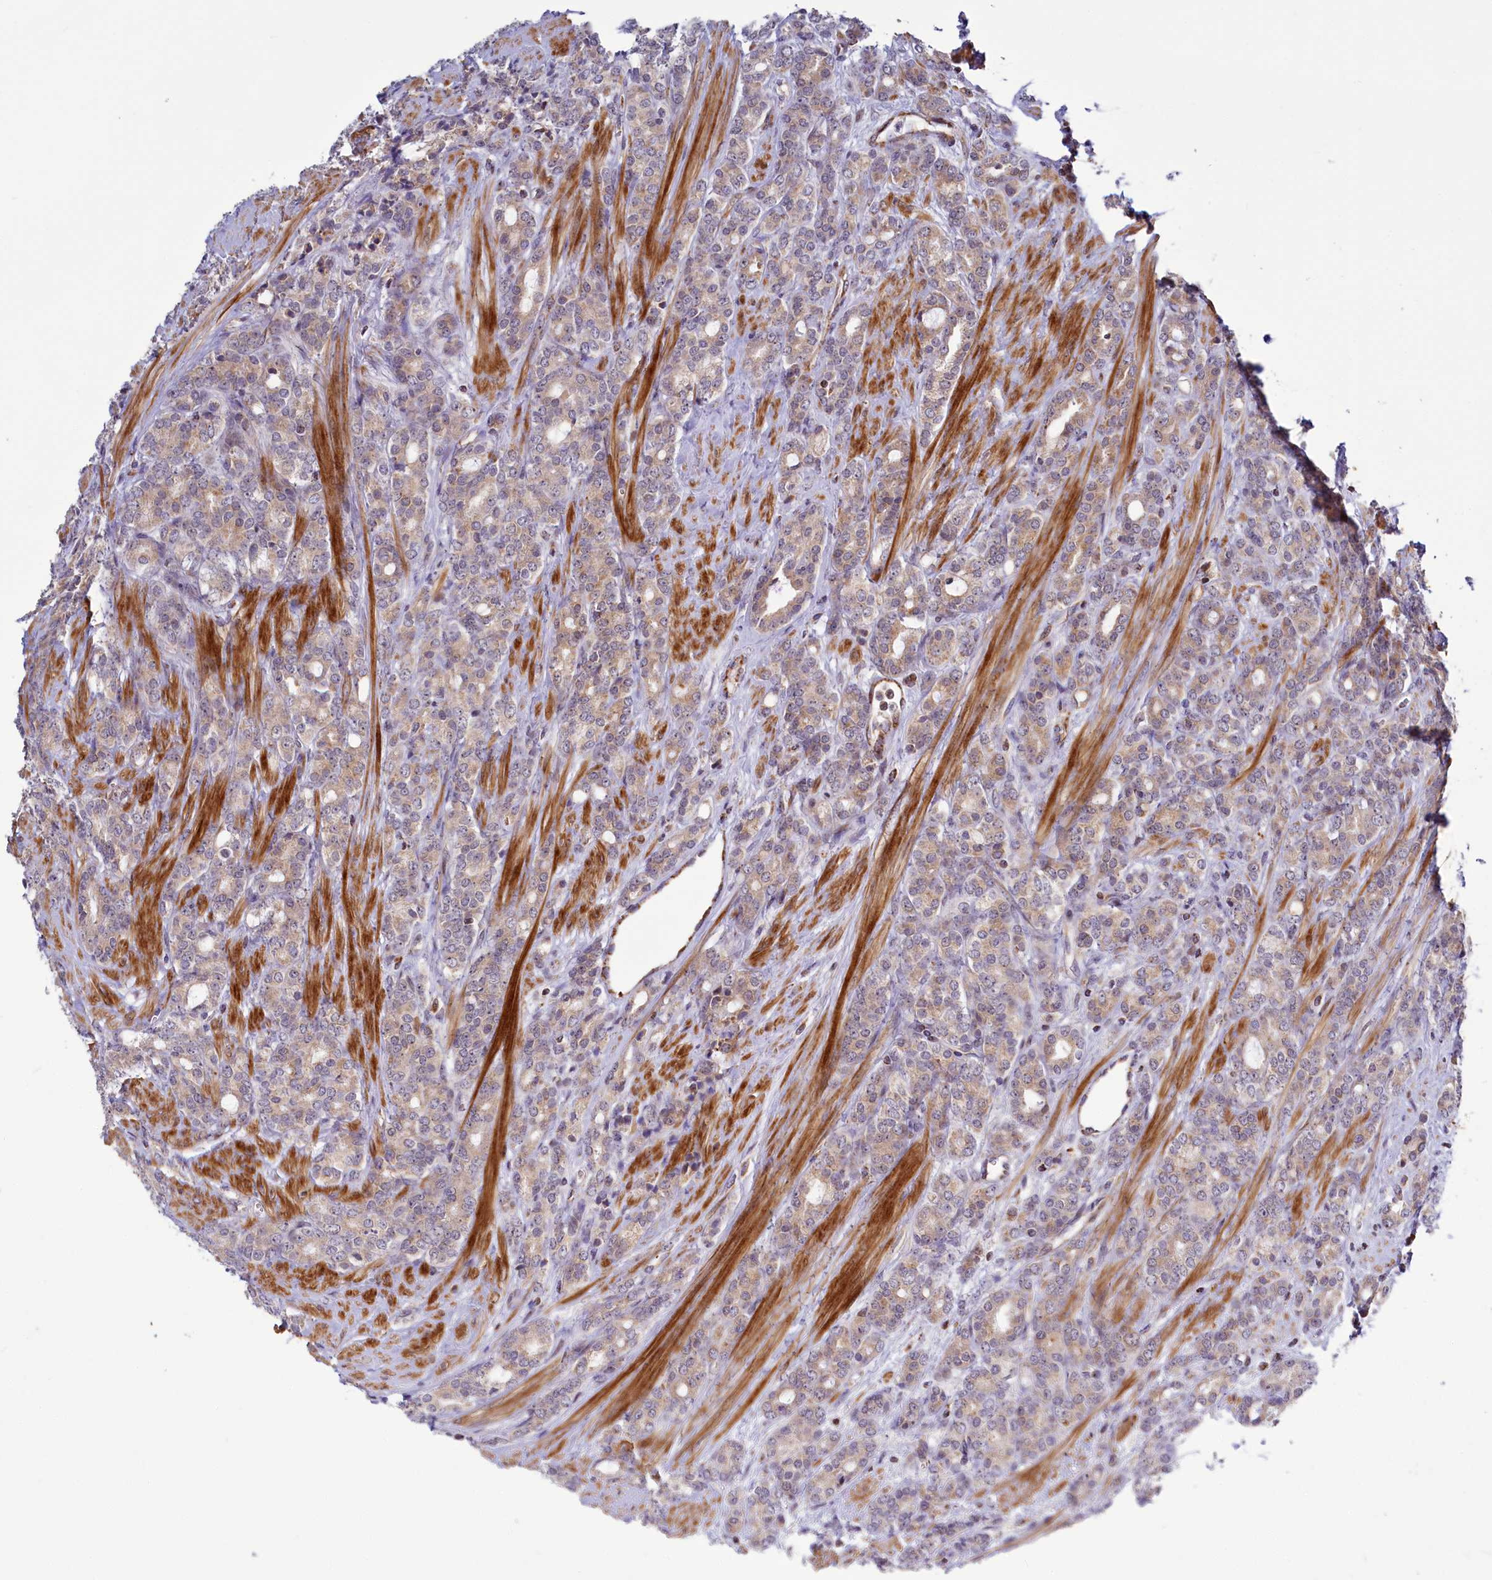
{"staining": {"intensity": "weak", "quantity": ">75%", "location": "cytoplasmic/membranous"}, "tissue": "prostate cancer", "cell_type": "Tumor cells", "image_type": "cancer", "snomed": [{"axis": "morphology", "description": "Adenocarcinoma, High grade"}, {"axis": "topography", "description": "Prostate"}], "caption": "Weak cytoplasmic/membranous expression for a protein is seen in approximately >75% of tumor cells of high-grade adenocarcinoma (prostate) using immunohistochemistry.", "gene": "DYNC2H1", "patient": {"sex": "male", "age": 62}}